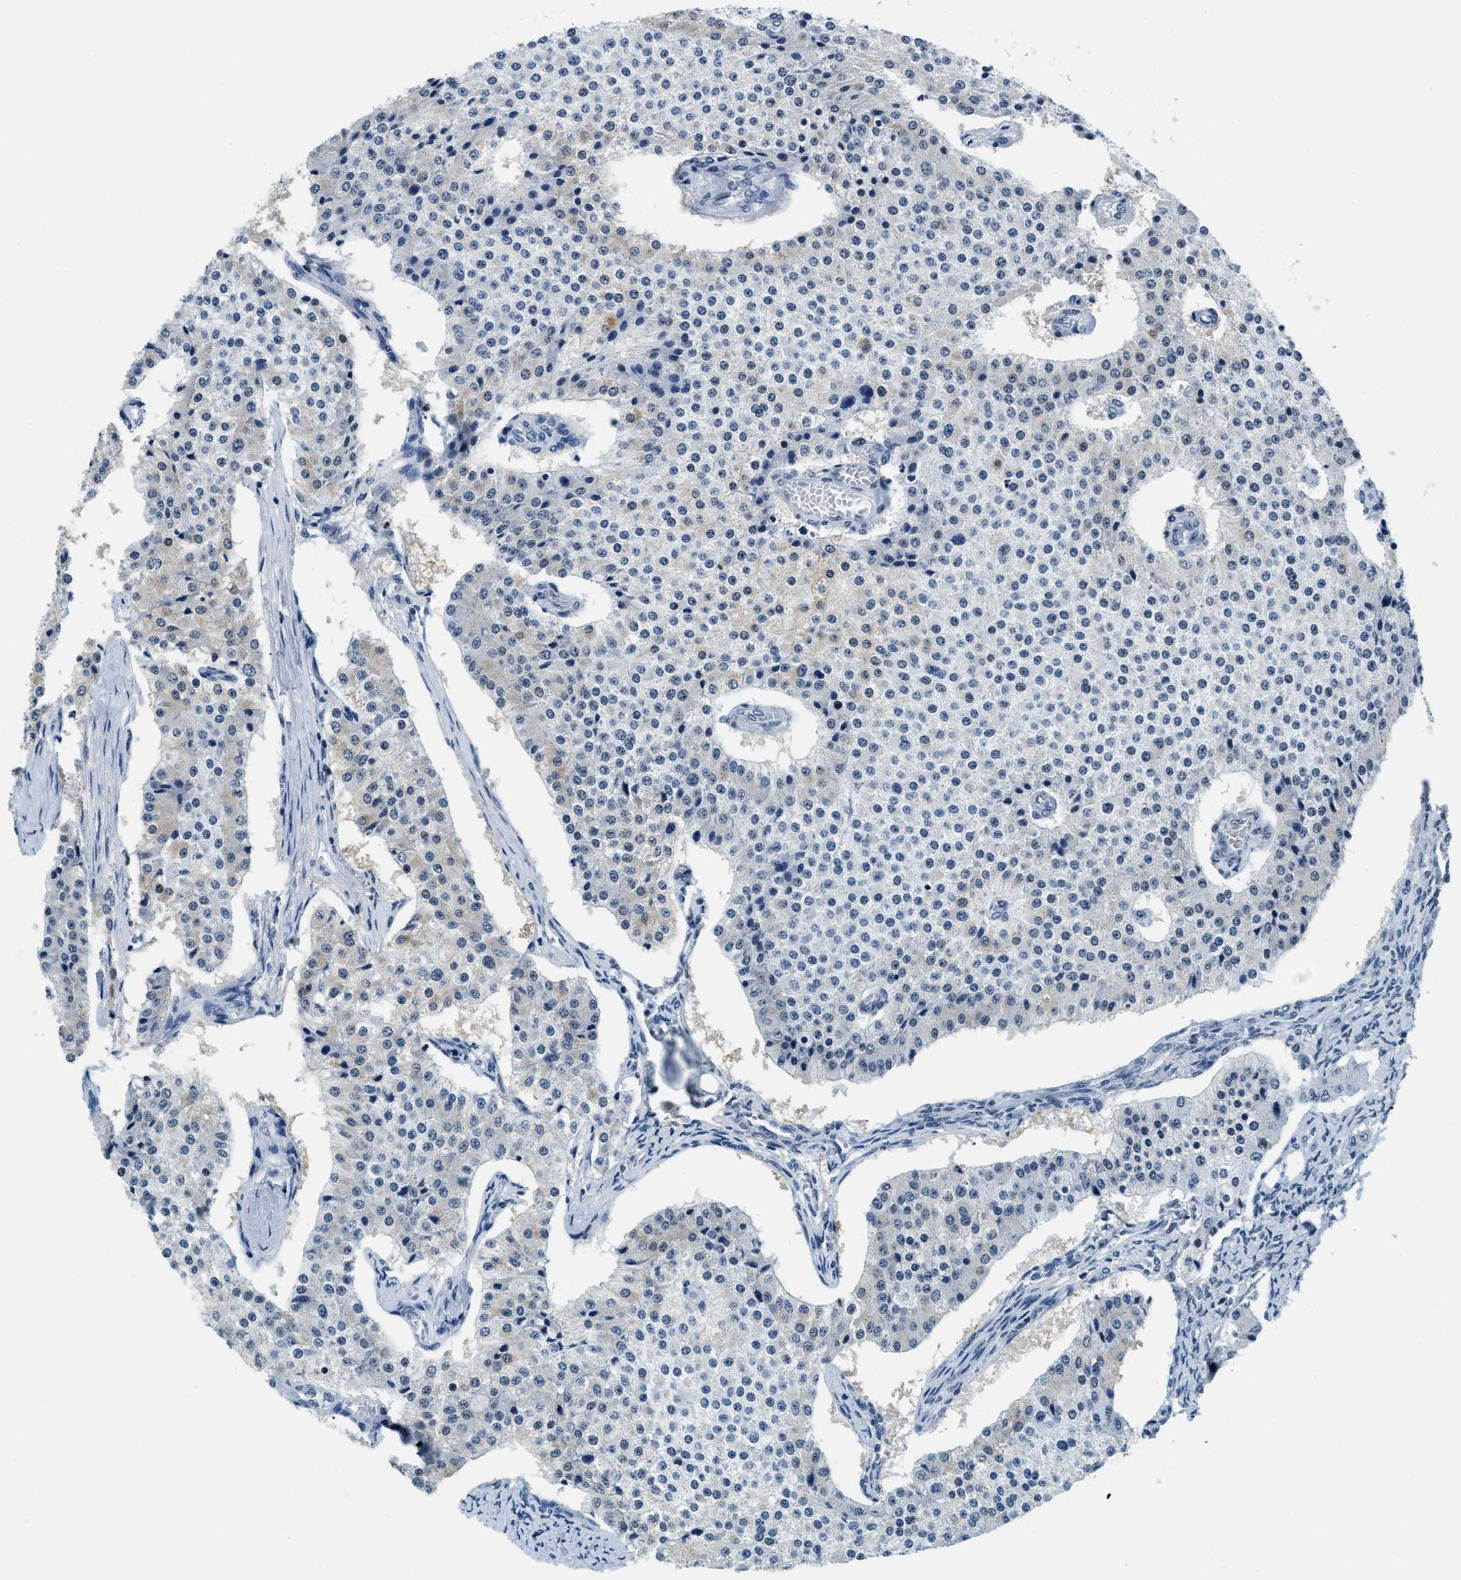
{"staining": {"intensity": "negative", "quantity": "none", "location": "none"}, "tissue": "carcinoid", "cell_type": "Tumor cells", "image_type": "cancer", "snomed": [{"axis": "morphology", "description": "Carcinoid, malignant, NOS"}, {"axis": "topography", "description": "Colon"}], "caption": "Tumor cells are negative for protein expression in human carcinoid.", "gene": "TOP1", "patient": {"sex": "female", "age": 52}}